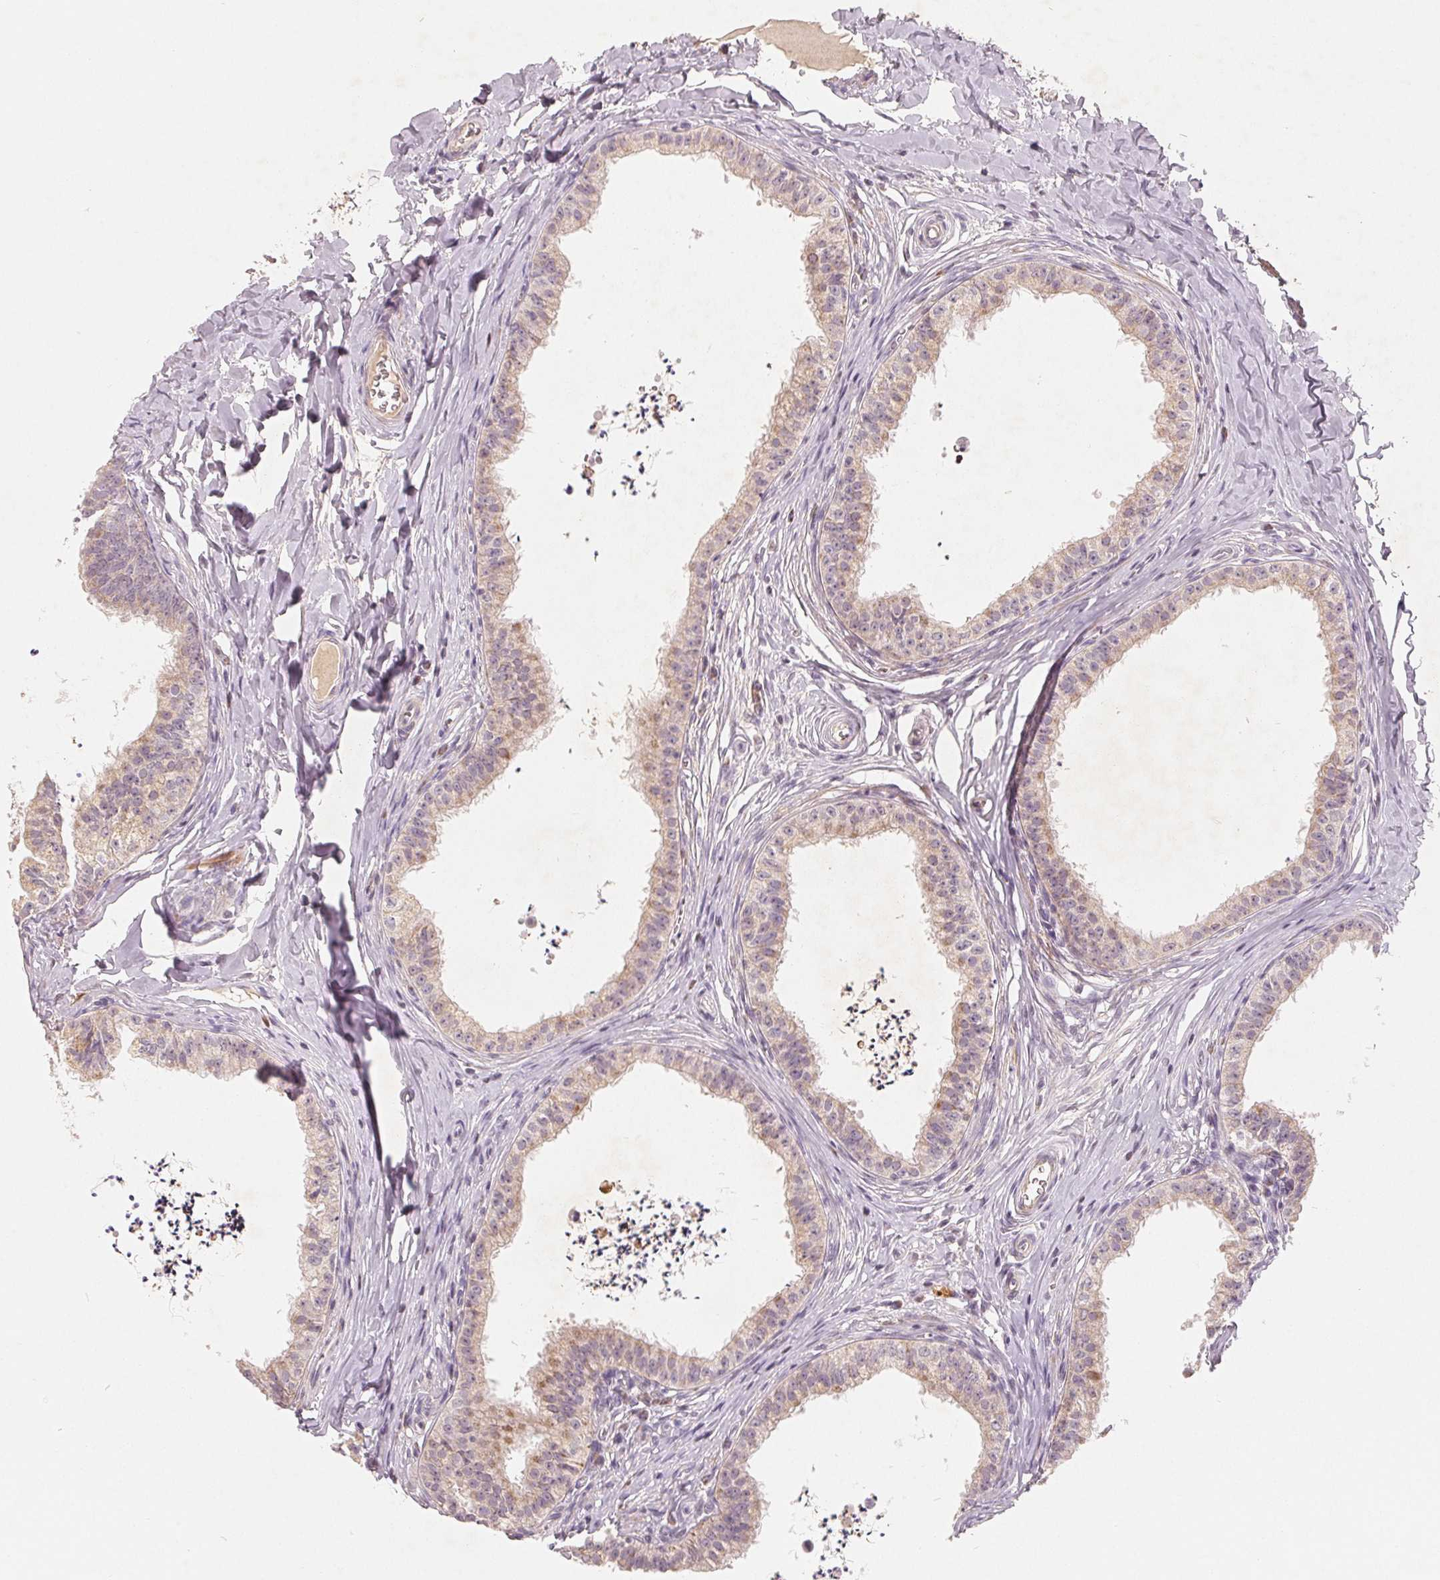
{"staining": {"intensity": "weak", "quantity": "25%-75%", "location": "cytoplasmic/membranous"}, "tissue": "epididymis", "cell_type": "Glandular cells", "image_type": "normal", "snomed": [{"axis": "morphology", "description": "Normal tissue, NOS"}, {"axis": "topography", "description": "Epididymis"}], "caption": "Immunohistochemistry (DAB (3,3'-diaminobenzidine)) staining of unremarkable epididymis demonstrates weak cytoplasmic/membranous protein positivity in about 25%-75% of glandular cells. The protein of interest is shown in brown color, while the nuclei are stained blue.", "gene": "GHITM", "patient": {"sex": "male", "age": 24}}